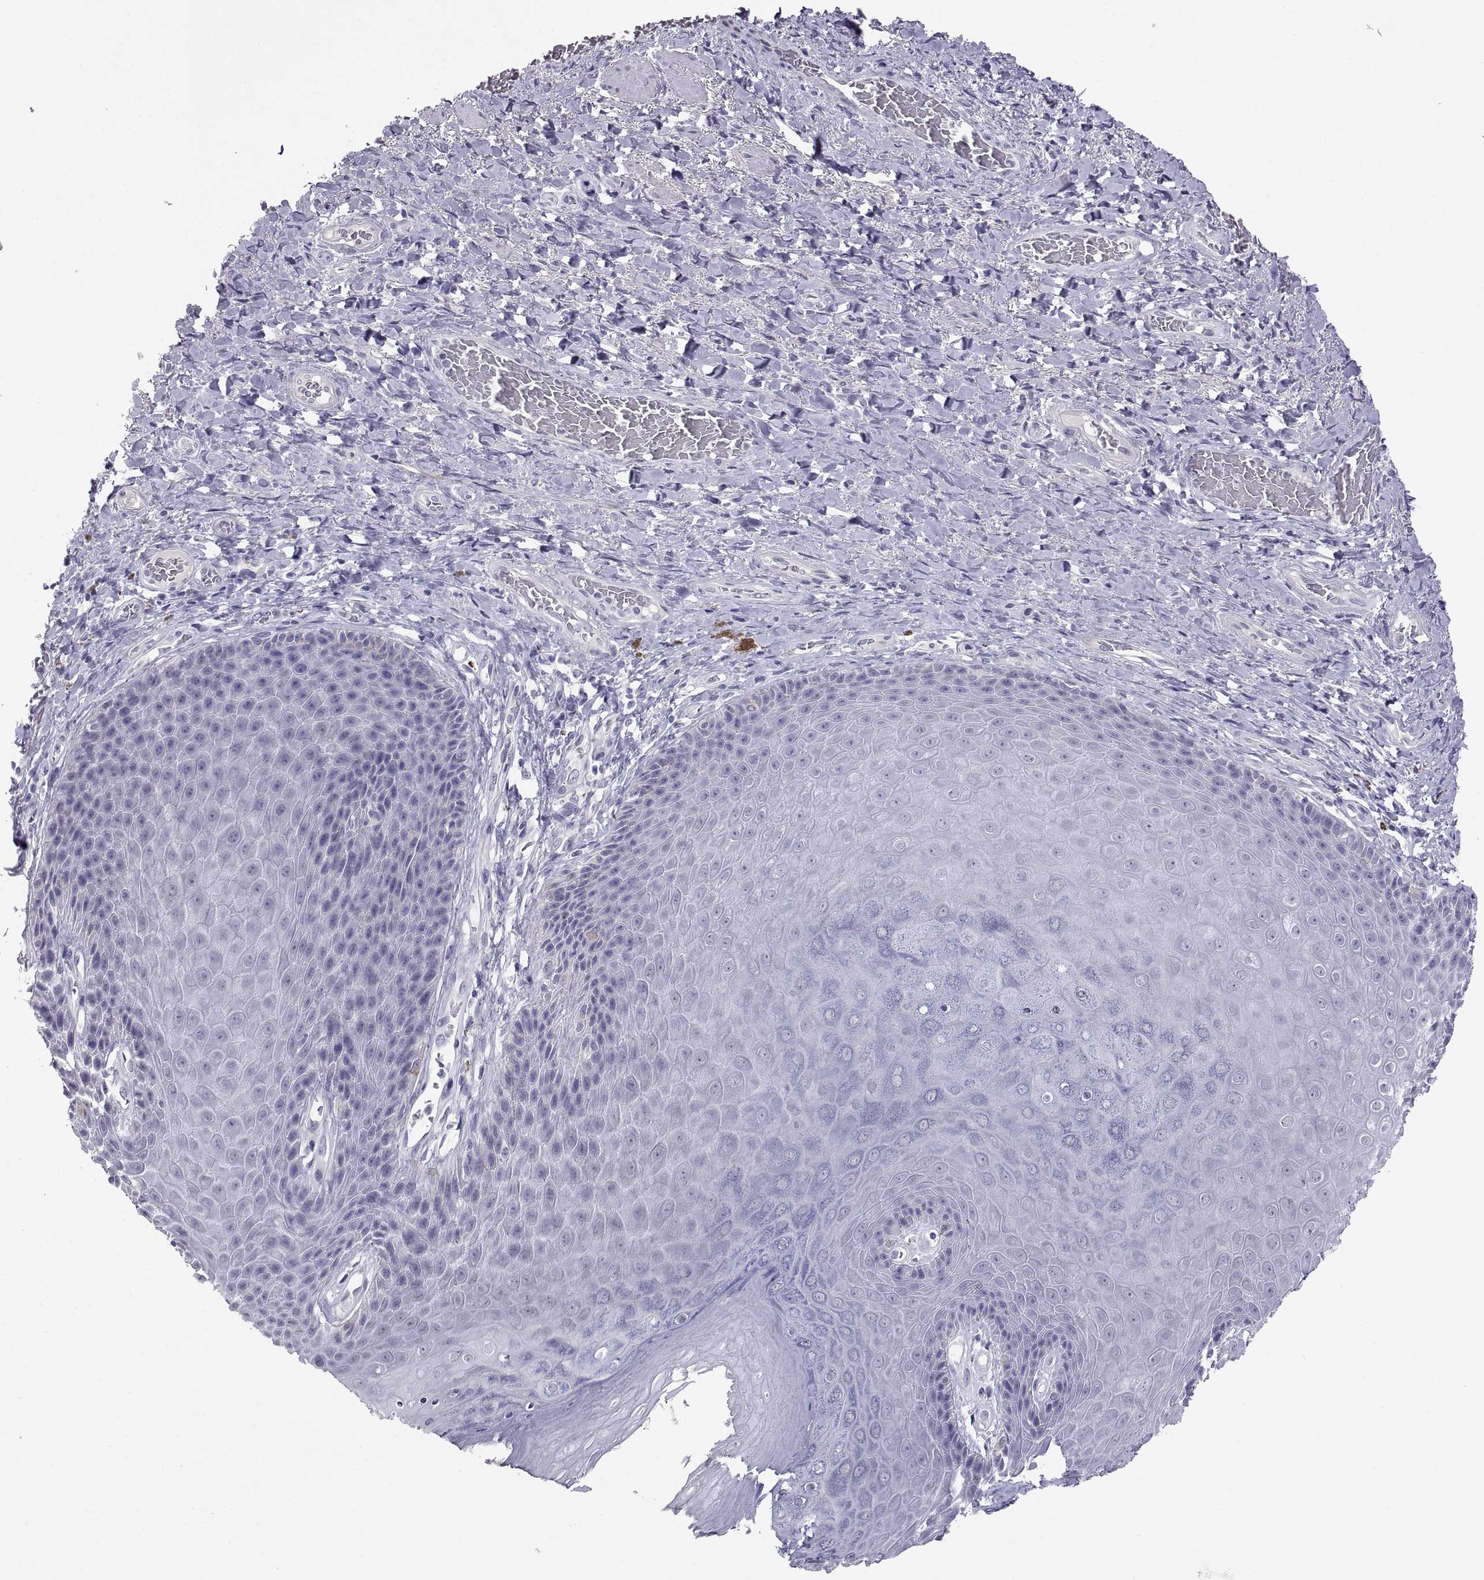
{"staining": {"intensity": "negative", "quantity": "none", "location": "none"}, "tissue": "skin", "cell_type": "Epidermal cells", "image_type": "normal", "snomed": [{"axis": "morphology", "description": "Normal tissue, NOS"}, {"axis": "topography", "description": "Skeletal muscle"}, {"axis": "topography", "description": "Anal"}, {"axis": "topography", "description": "Peripheral nerve tissue"}], "caption": "This is a micrograph of IHC staining of normal skin, which shows no positivity in epidermal cells. (DAB (3,3'-diaminobenzidine) immunohistochemistry (IHC) with hematoxylin counter stain).", "gene": "TEX13A", "patient": {"sex": "male", "age": 53}}